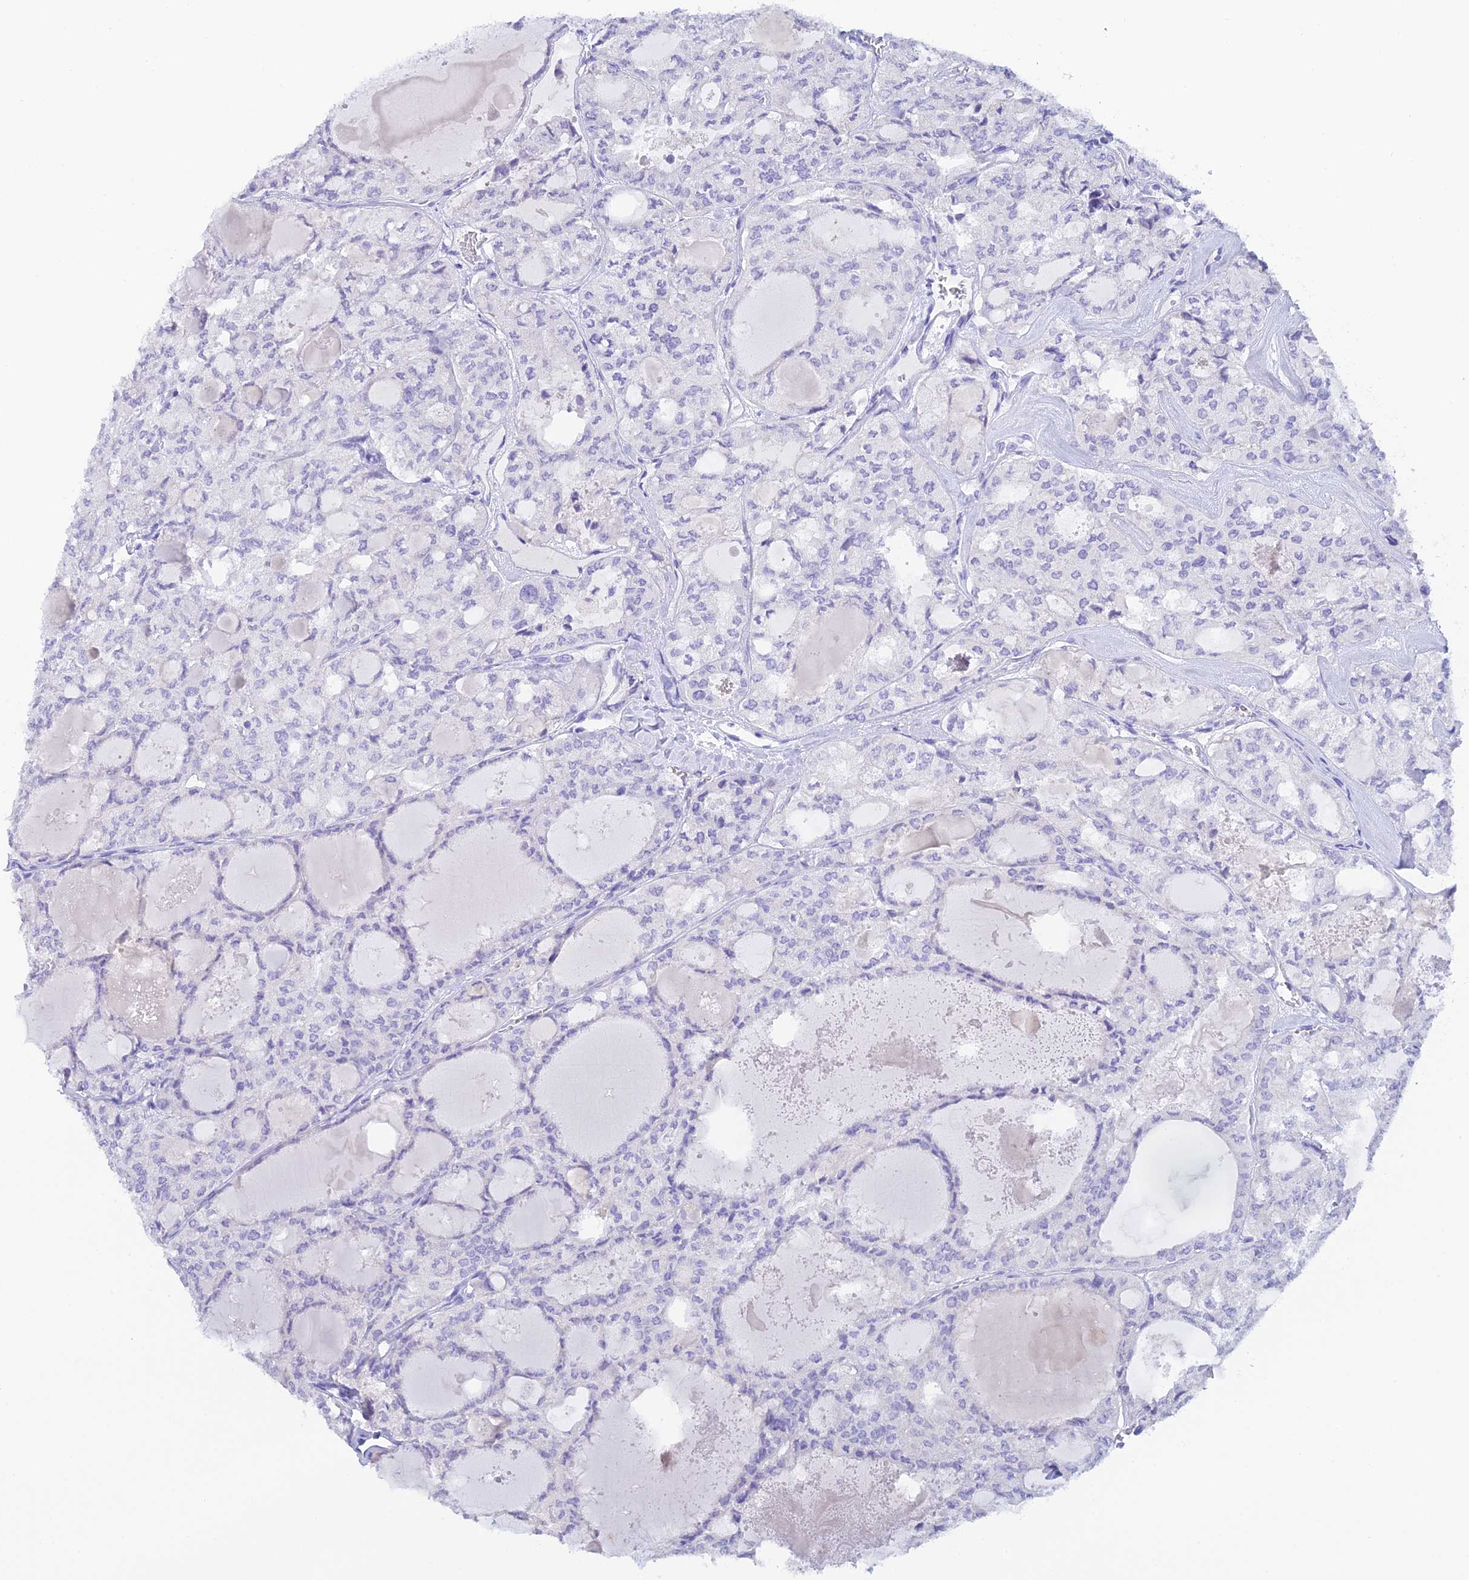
{"staining": {"intensity": "negative", "quantity": "none", "location": "none"}, "tissue": "thyroid cancer", "cell_type": "Tumor cells", "image_type": "cancer", "snomed": [{"axis": "morphology", "description": "Follicular adenoma carcinoma, NOS"}, {"axis": "topography", "description": "Thyroid gland"}], "caption": "Human thyroid follicular adenoma carcinoma stained for a protein using immunohistochemistry (IHC) reveals no positivity in tumor cells.", "gene": "C12orf29", "patient": {"sex": "male", "age": 75}}